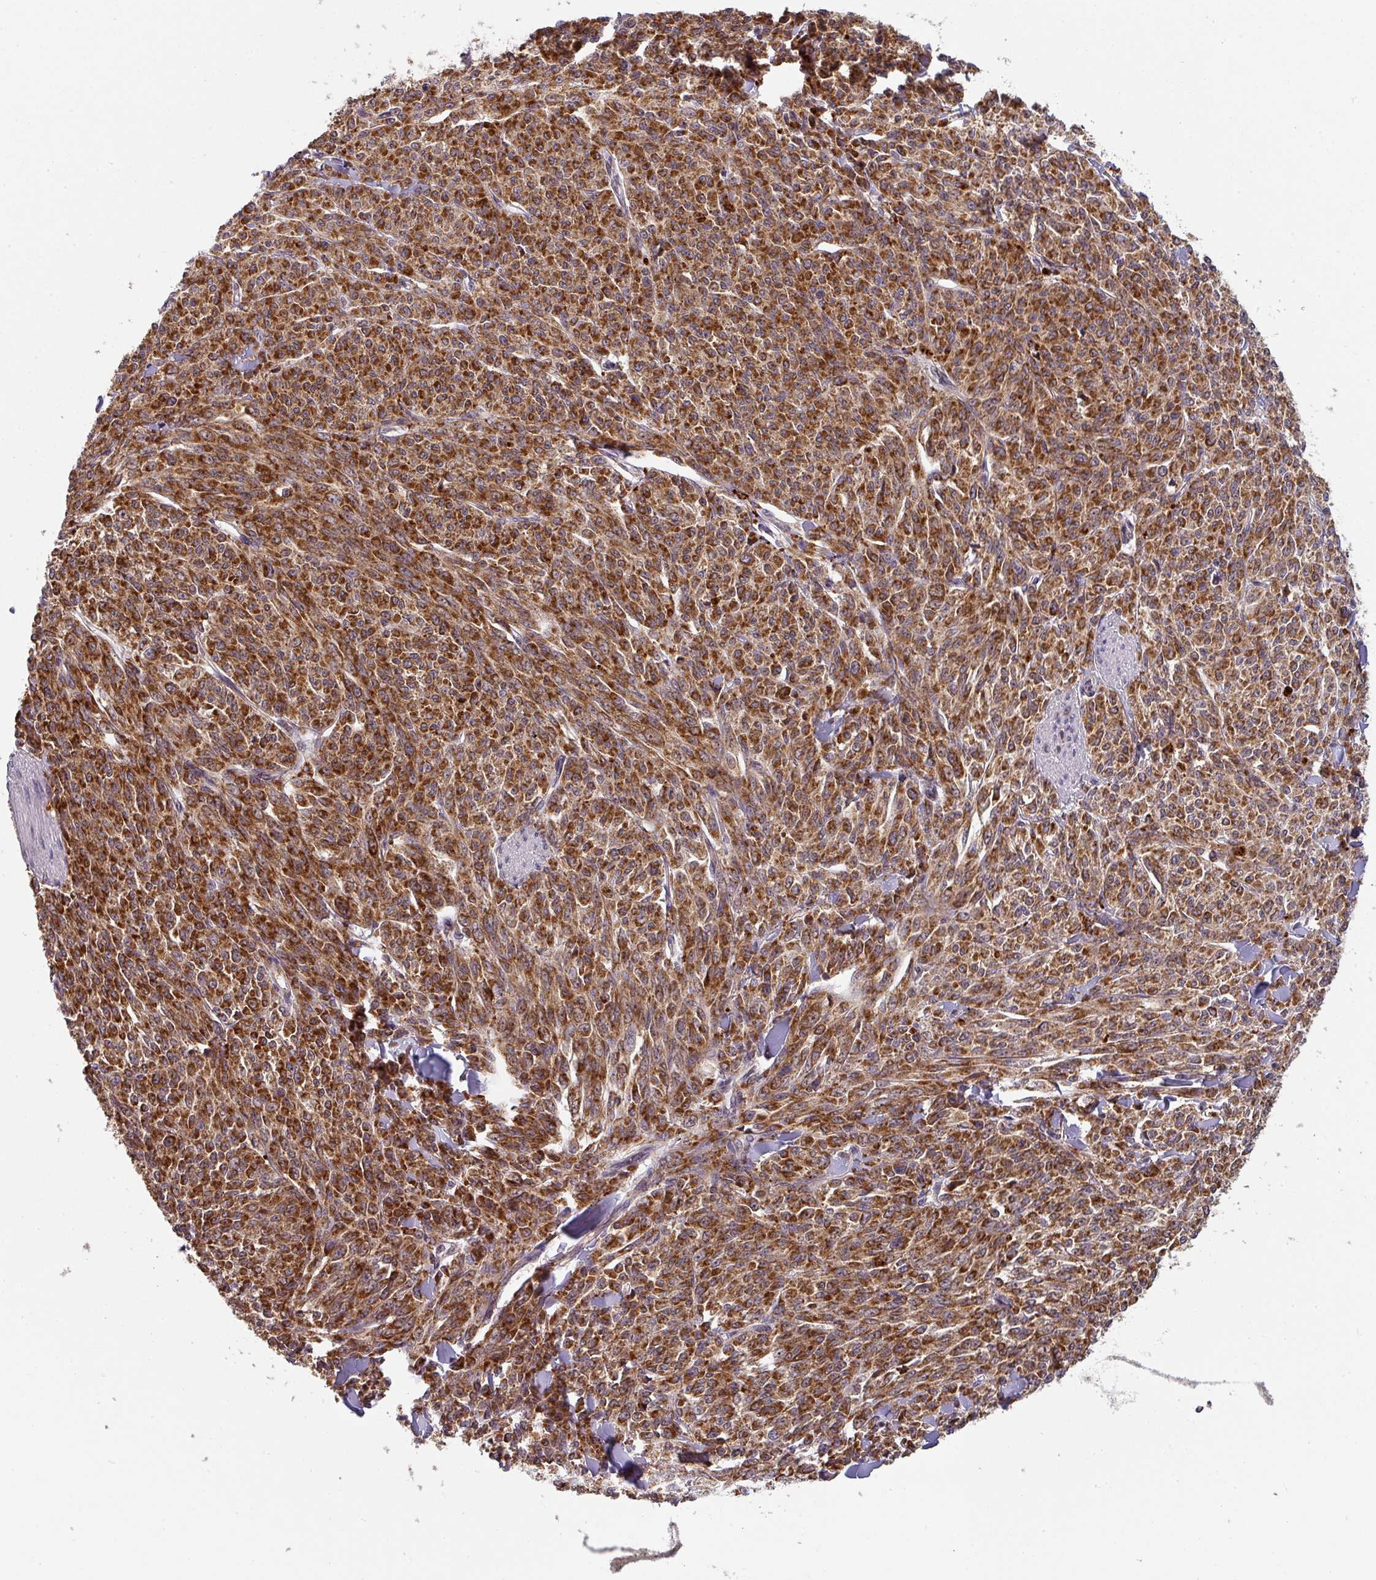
{"staining": {"intensity": "strong", "quantity": ">75%", "location": "cytoplasmic/membranous"}, "tissue": "melanoma", "cell_type": "Tumor cells", "image_type": "cancer", "snomed": [{"axis": "morphology", "description": "Malignant melanoma, NOS"}, {"axis": "topography", "description": "Skin"}], "caption": "Immunohistochemistry staining of melanoma, which reveals high levels of strong cytoplasmic/membranous staining in approximately >75% of tumor cells indicating strong cytoplasmic/membranous protein expression. The staining was performed using DAB (brown) for protein detection and nuclei were counterstained in hematoxylin (blue).", "gene": "MRPS16", "patient": {"sex": "female", "age": 52}}